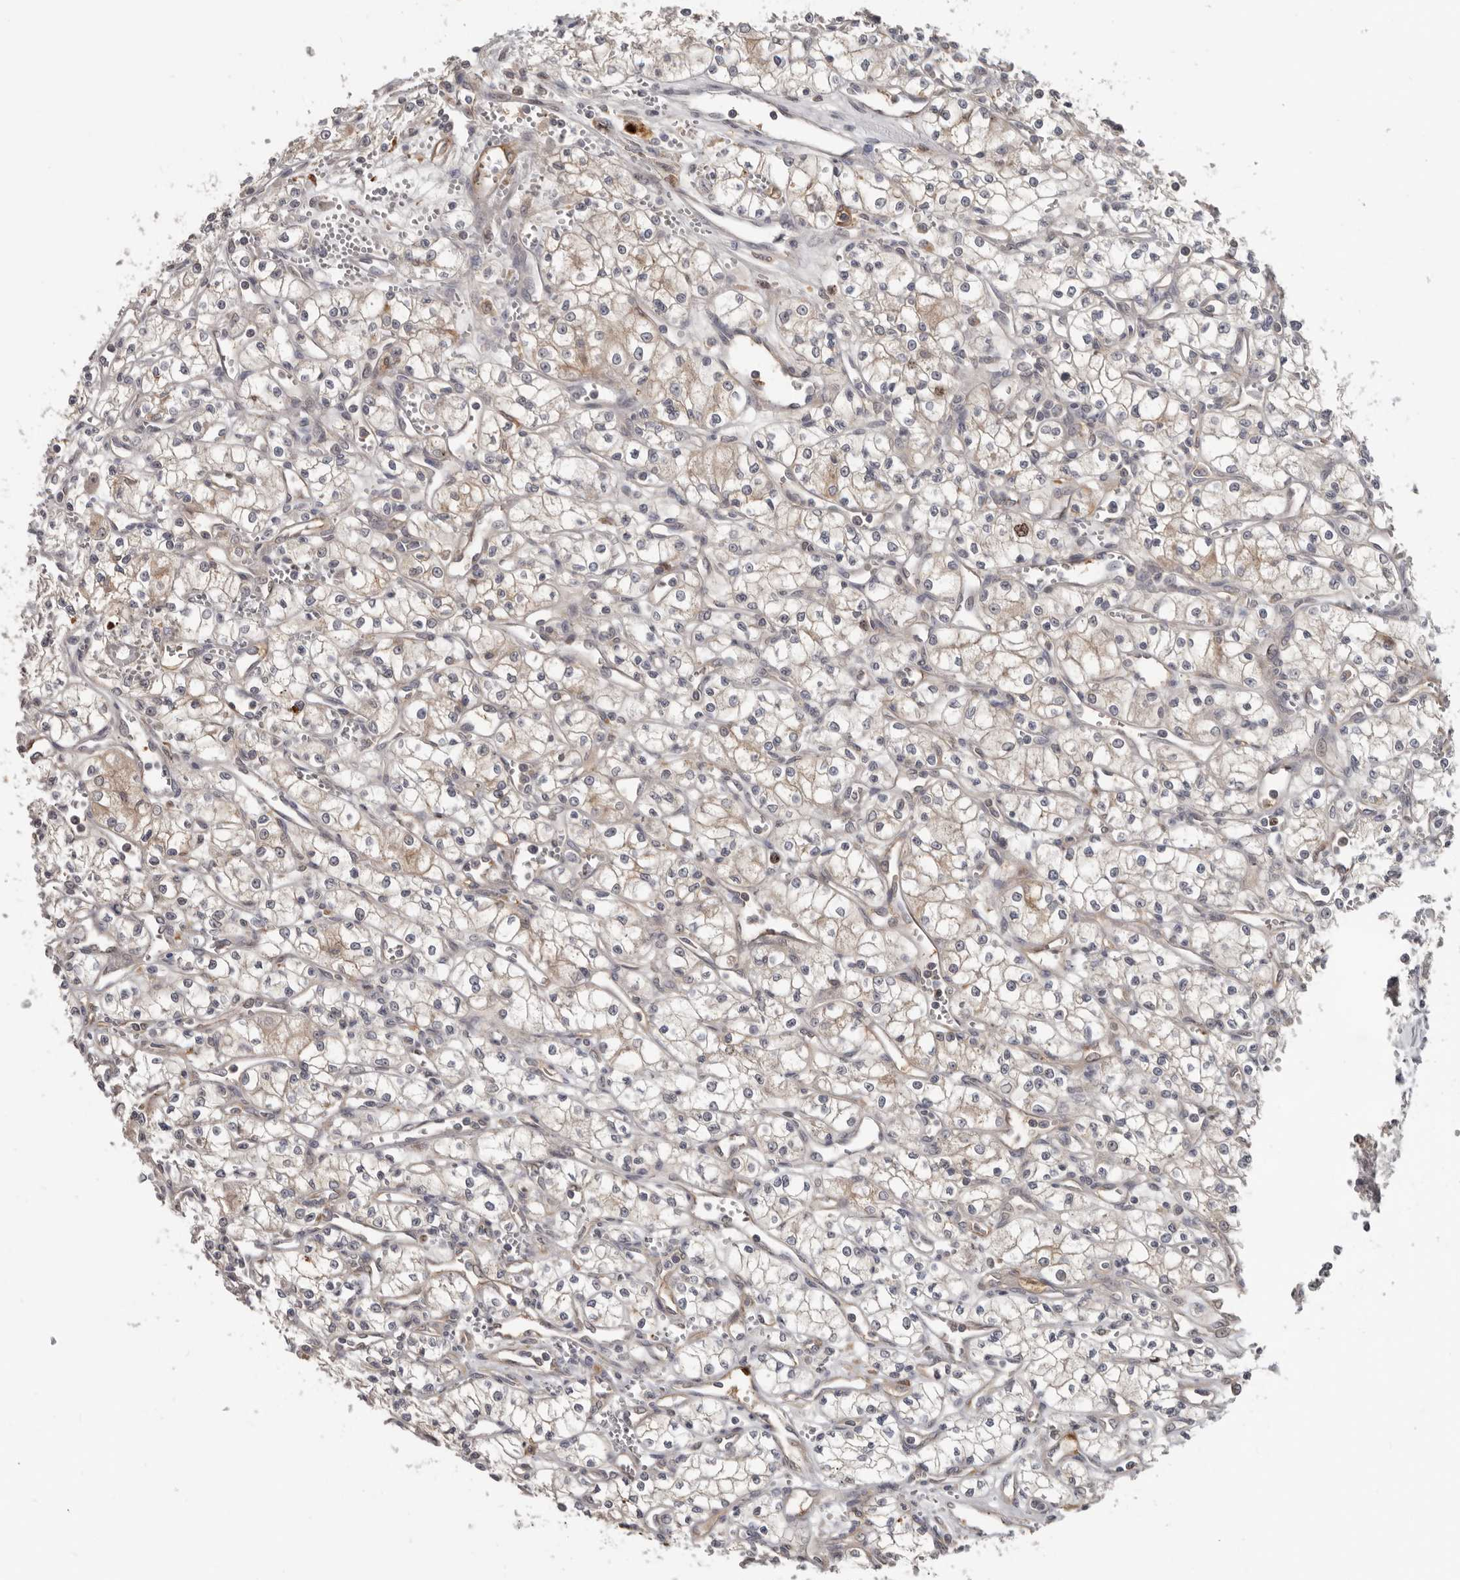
{"staining": {"intensity": "weak", "quantity": "25%-75%", "location": "cytoplasmic/membranous"}, "tissue": "renal cancer", "cell_type": "Tumor cells", "image_type": "cancer", "snomed": [{"axis": "morphology", "description": "Adenocarcinoma, NOS"}, {"axis": "topography", "description": "Kidney"}], "caption": "There is low levels of weak cytoplasmic/membranous staining in tumor cells of renal cancer (adenocarcinoma), as demonstrated by immunohistochemical staining (brown color).", "gene": "CDCA8", "patient": {"sex": "male", "age": 59}}